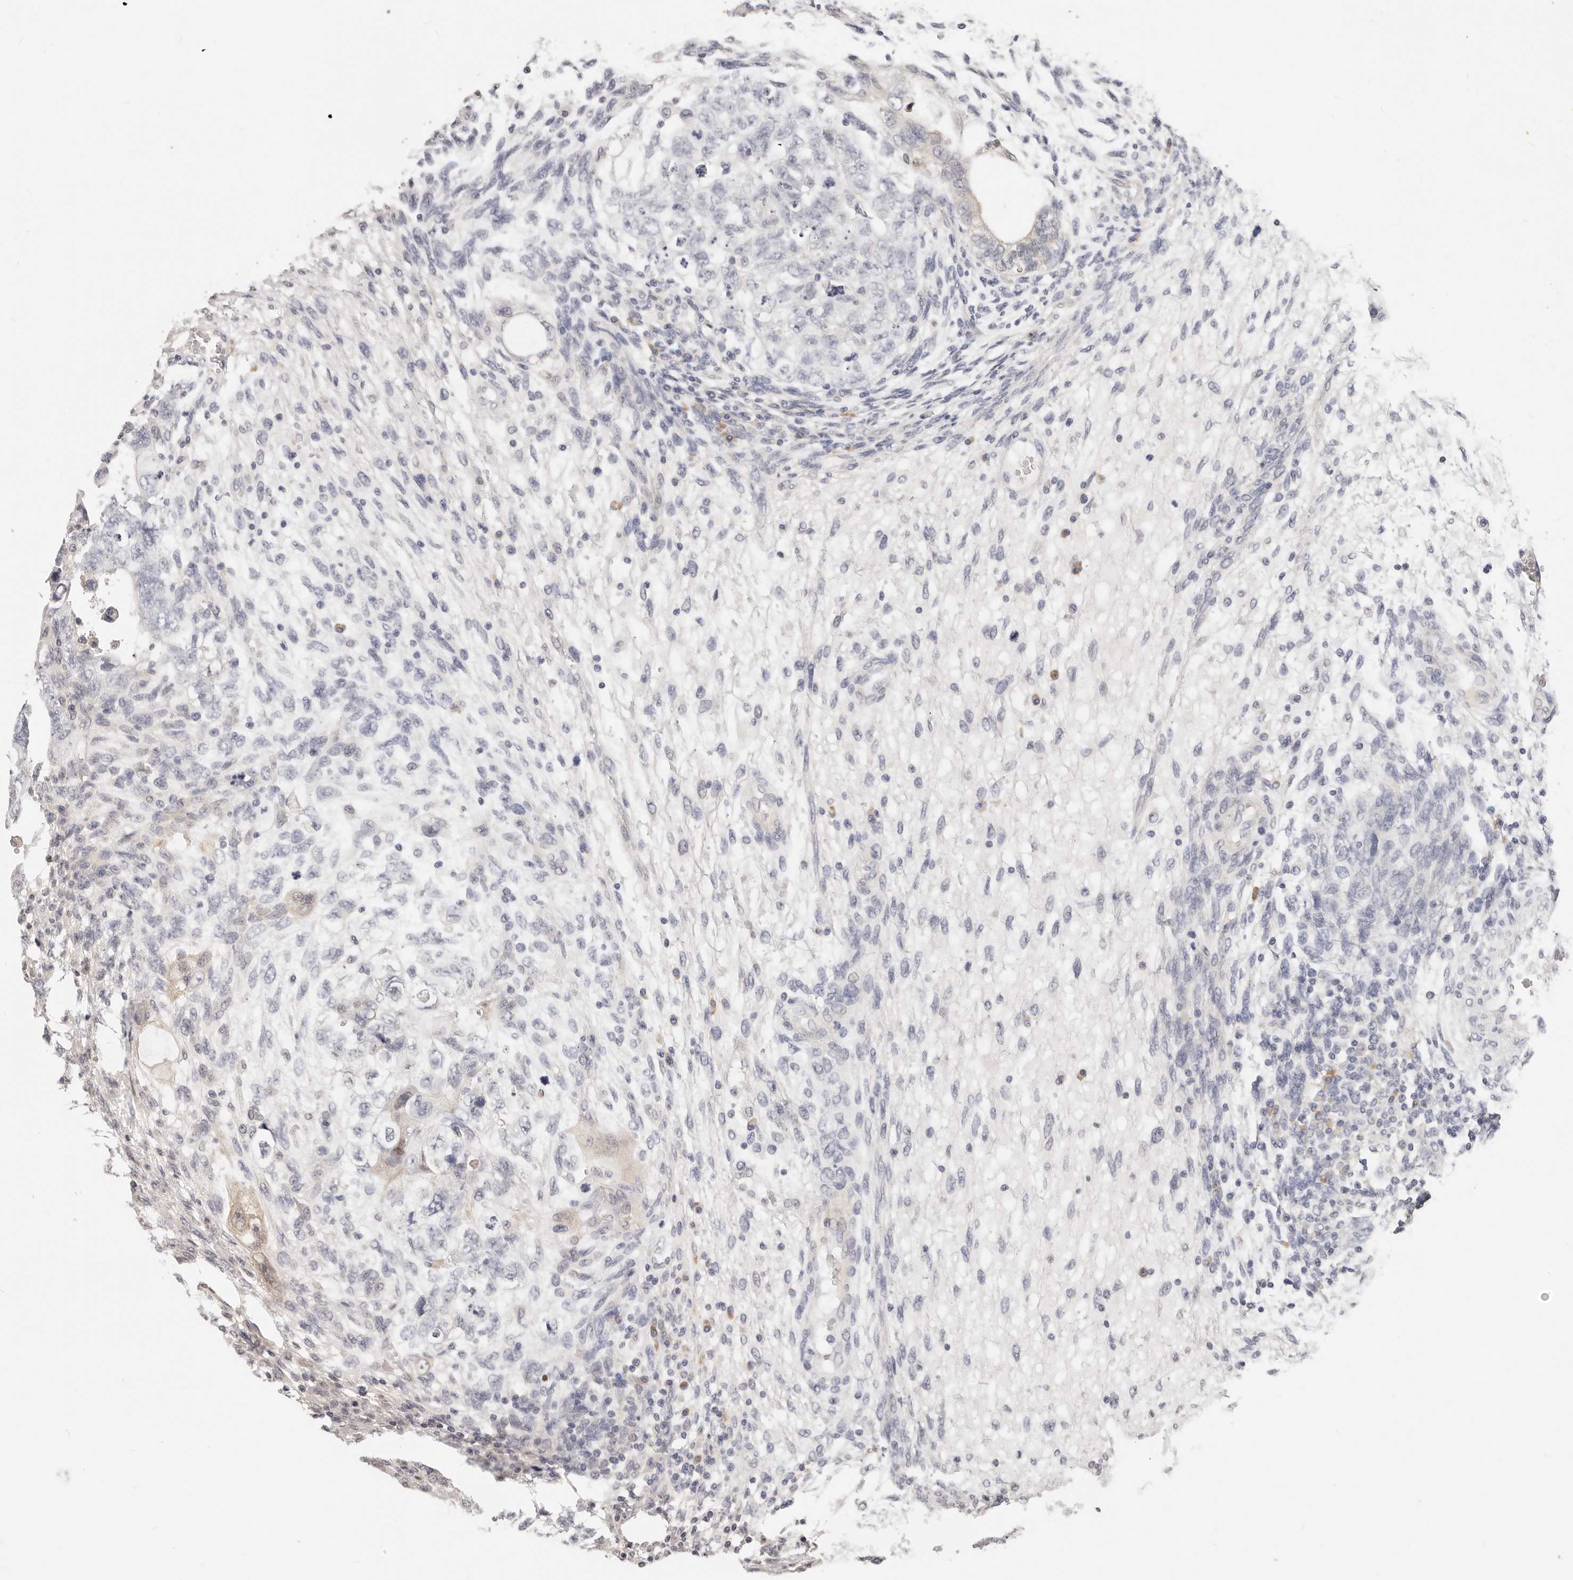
{"staining": {"intensity": "negative", "quantity": "none", "location": "none"}, "tissue": "testis cancer", "cell_type": "Tumor cells", "image_type": "cancer", "snomed": [{"axis": "morphology", "description": "Carcinoma, Embryonal, NOS"}, {"axis": "topography", "description": "Testis"}], "caption": "The immunohistochemistry (IHC) image has no significant expression in tumor cells of testis cancer tissue. Nuclei are stained in blue.", "gene": "GGPS1", "patient": {"sex": "male", "age": 36}}